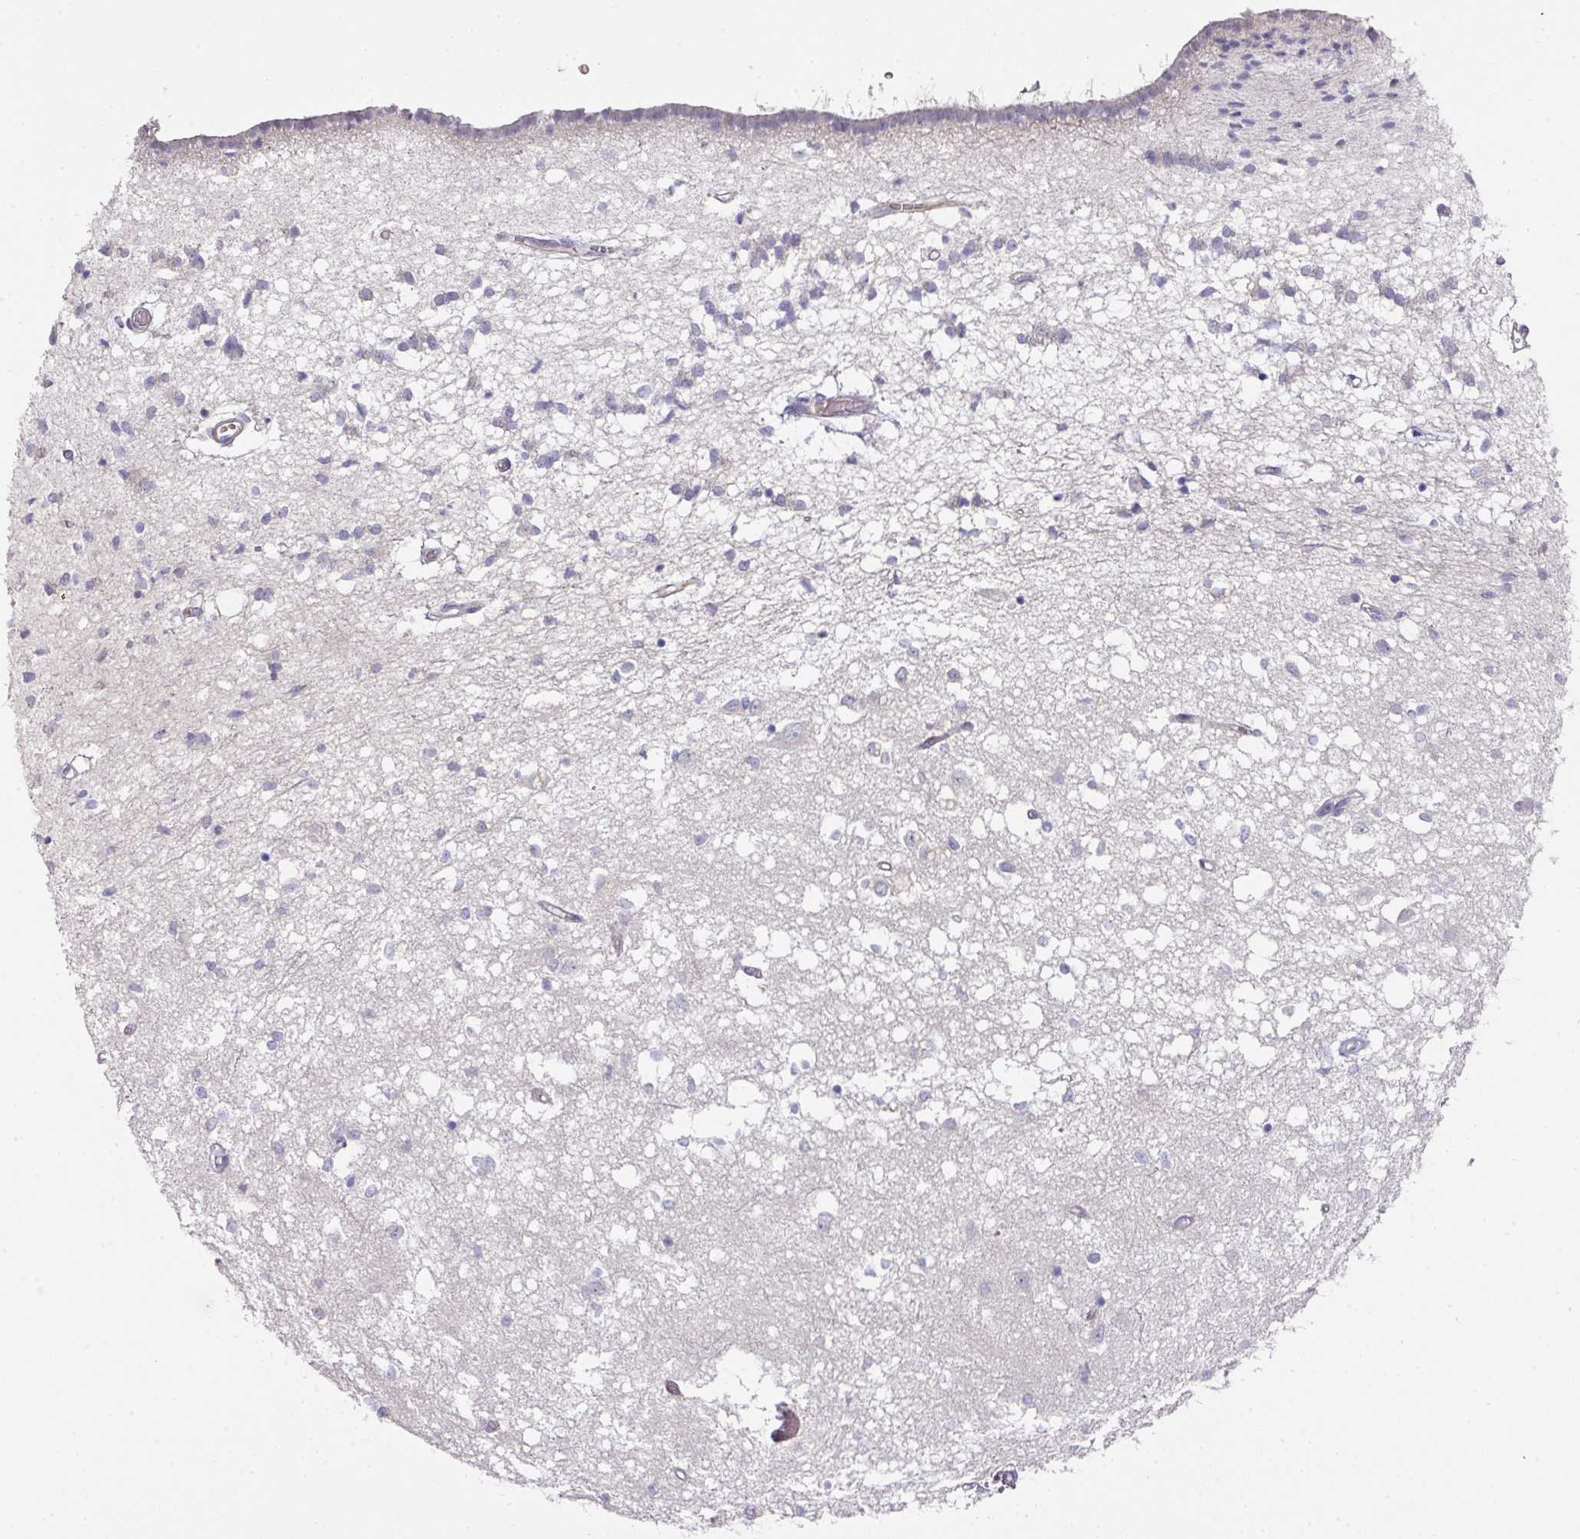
{"staining": {"intensity": "negative", "quantity": "none", "location": "none"}, "tissue": "caudate", "cell_type": "Glial cells", "image_type": "normal", "snomed": [{"axis": "morphology", "description": "Normal tissue, NOS"}, {"axis": "topography", "description": "Lateral ventricle wall"}], "caption": "This is a micrograph of immunohistochemistry staining of benign caudate, which shows no staining in glial cells.", "gene": "TARM1", "patient": {"sex": "male", "age": 70}}